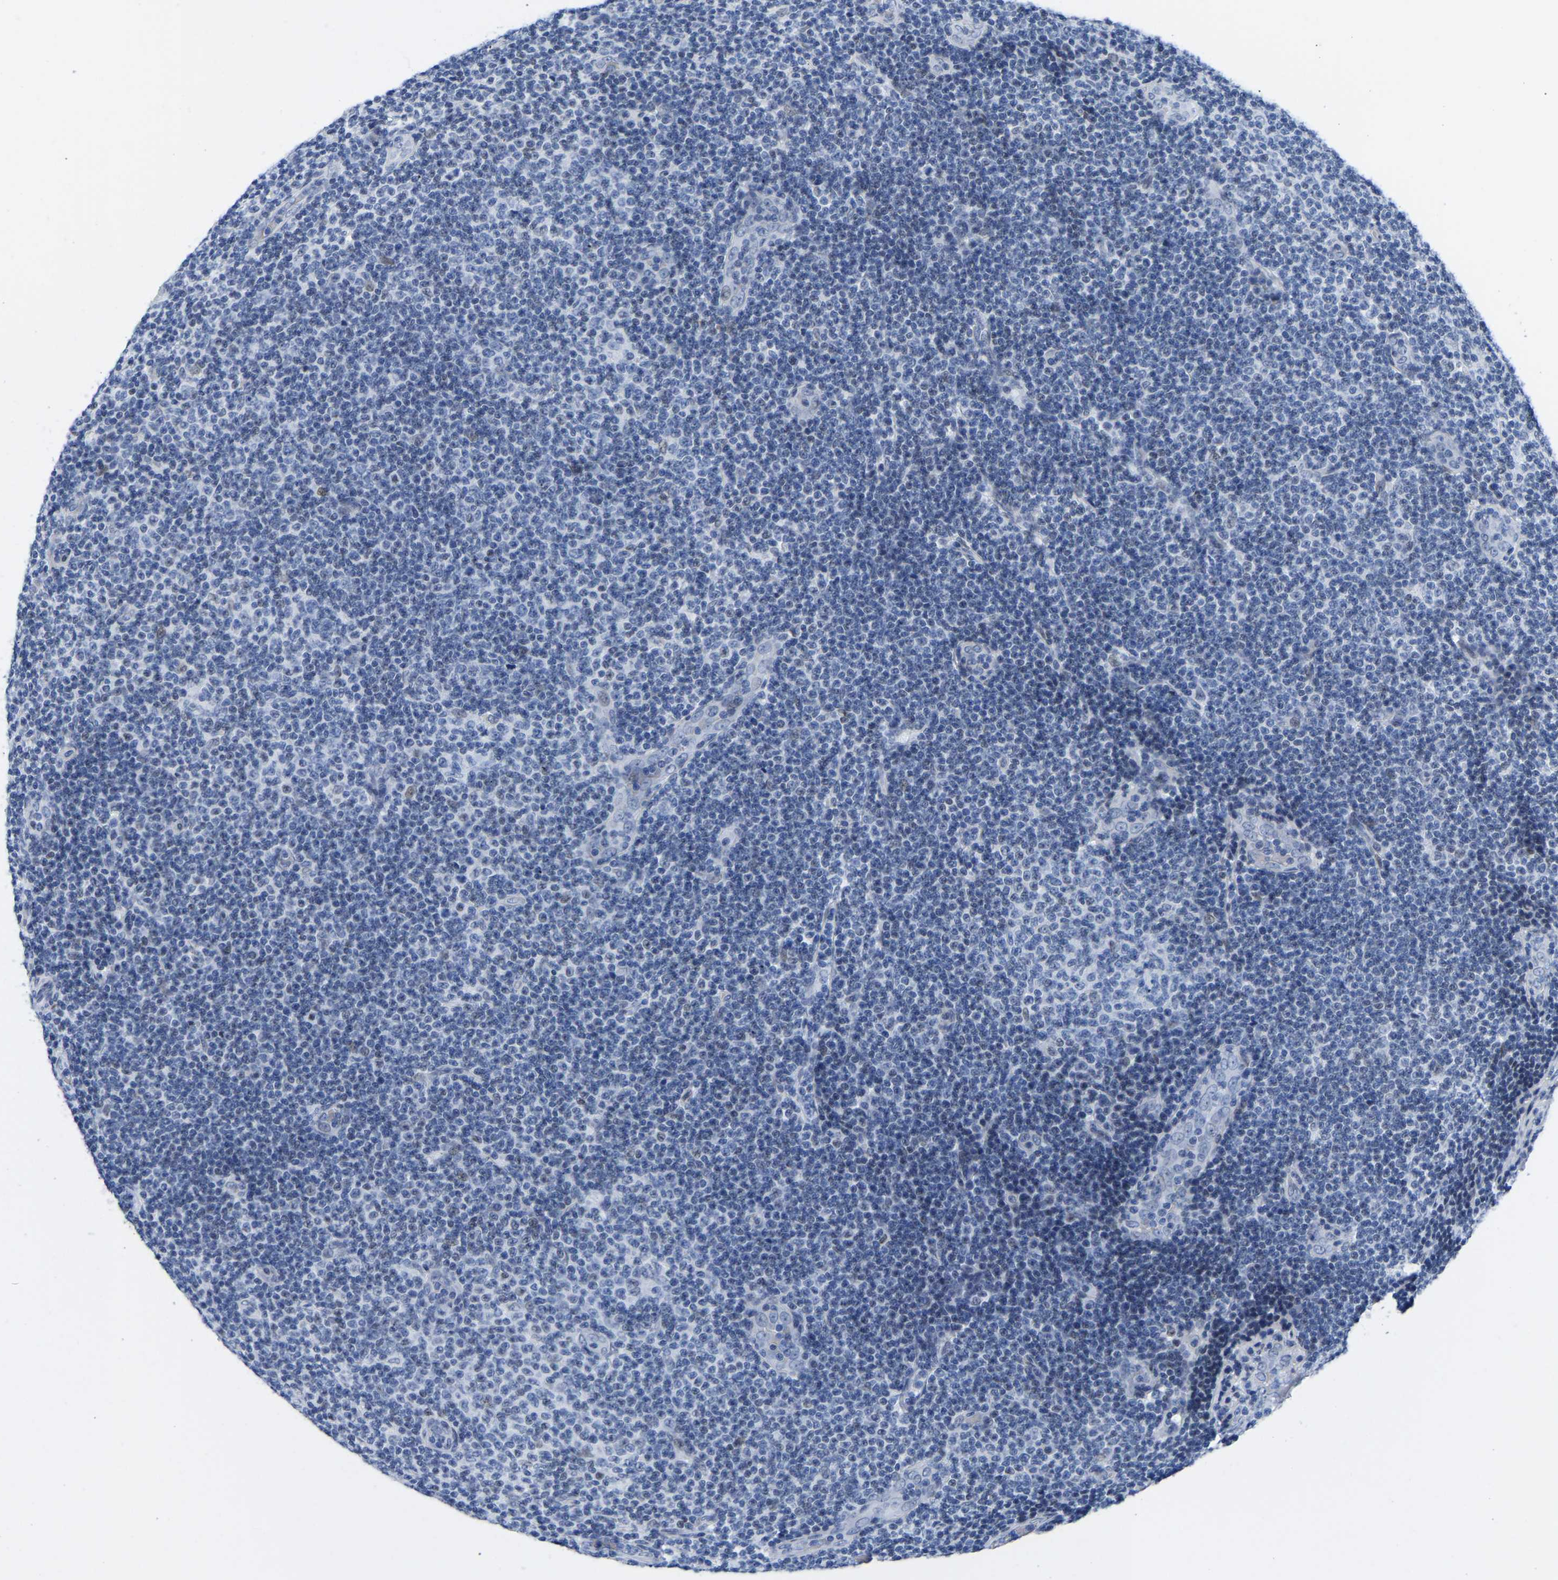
{"staining": {"intensity": "negative", "quantity": "none", "location": "none"}, "tissue": "lymphoma", "cell_type": "Tumor cells", "image_type": "cancer", "snomed": [{"axis": "morphology", "description": "Malignant lymphoma, non-Hodgkin's type, Low grade"}, {"axis": "topography", "description": "Lymph node"}], "caption": "This is a photomicrograph of immunohistochemistry staining of lymphoma, which shows no staining in tumor cells.", "gene": "UPK3A", "patient": {"sex": "male", "age": 83}}